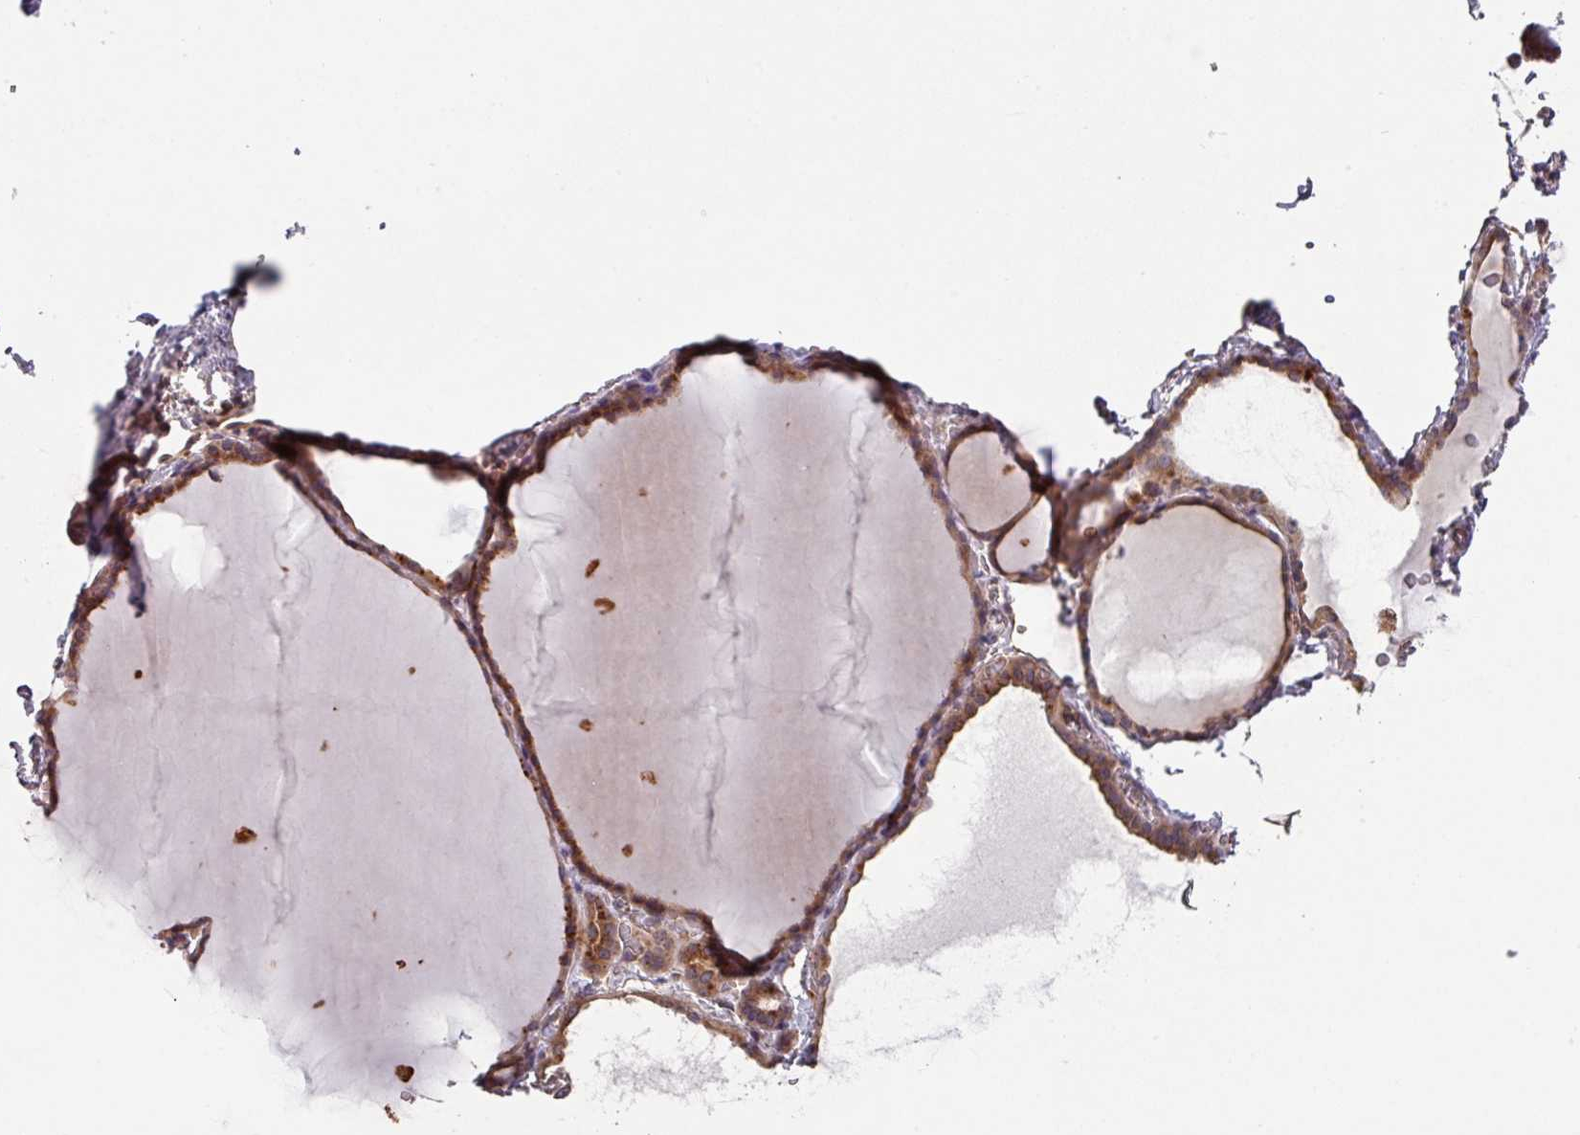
{"staining": {"intensity": "strong", "quantity": "25%-75%", "location": "cytoplasmic/membranous"}, "tissue": "thyroid gland", "cell_type": "Glandular cells", "image_type": "normal", "snomed": [{"axis": "morphology", "description": "Normal tissue, NOS"}, {"axis": "topography", "description": "Thyroid gland"}], "caption": "A high-resolution histopathology image shows immunohistochemistry (IHC) staining of unremarkable thyroid gland, which exhibits strong cytoplasmic/membranous expression in about 25%-75% of glandular cells.", "gene": "TRIM14", "patient": {"sex": "female", "age": 49}}